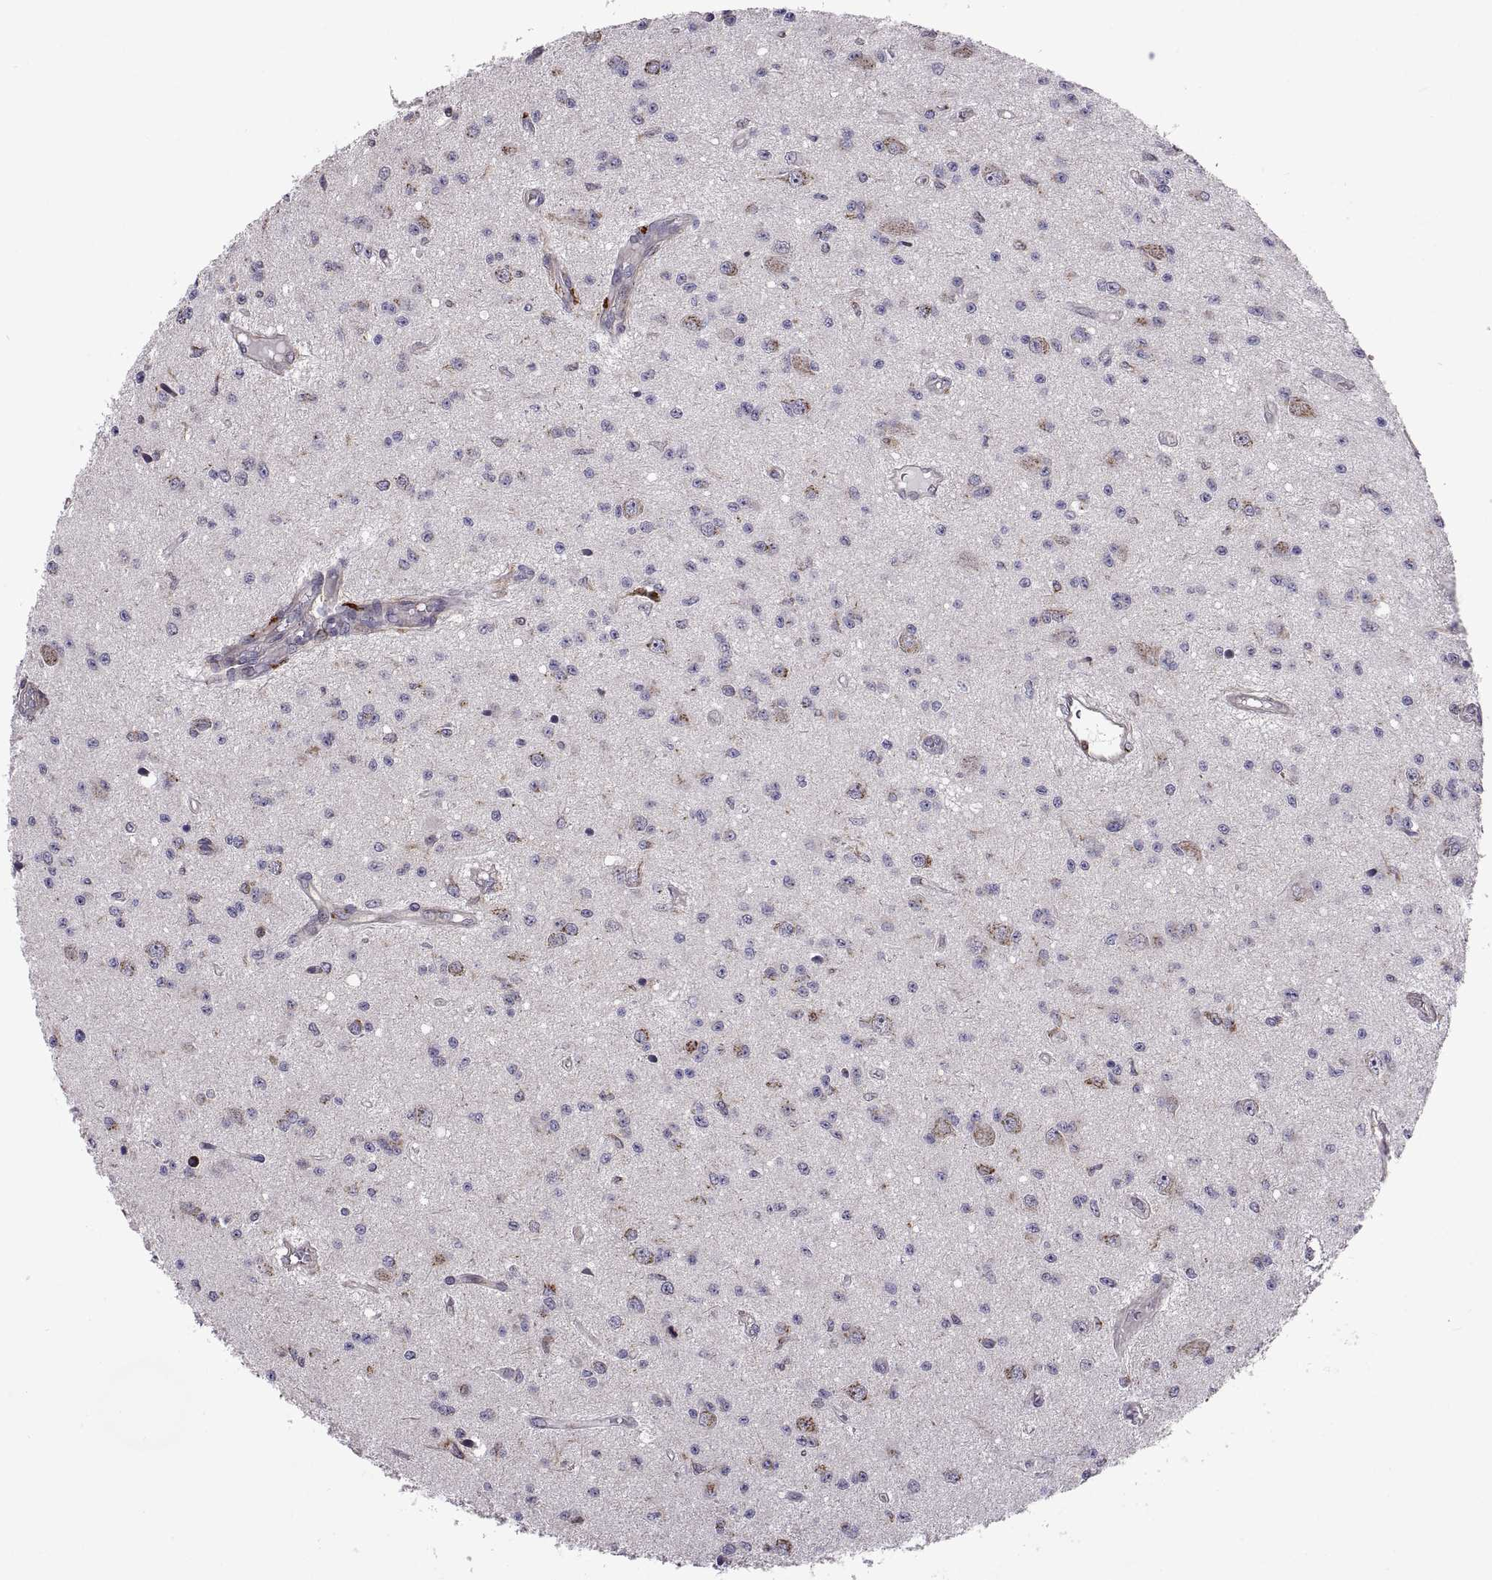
{"staining": {"intensity": "negative", "quantity": "none", "location": "none"}, "tissue": "glioma", "cell_type": "Tumor cells", "image_type": "cancer", "snomed": [{"axis": "morphology", "description": "Glioma, malignant, Low grade"}, {"axis": "topography", "description": "Brain"}], "caption": "Tumor cells show no significant staining in glioma.", "gene": "ACAP1", "patient": {"sex": "female", "age": 45}}